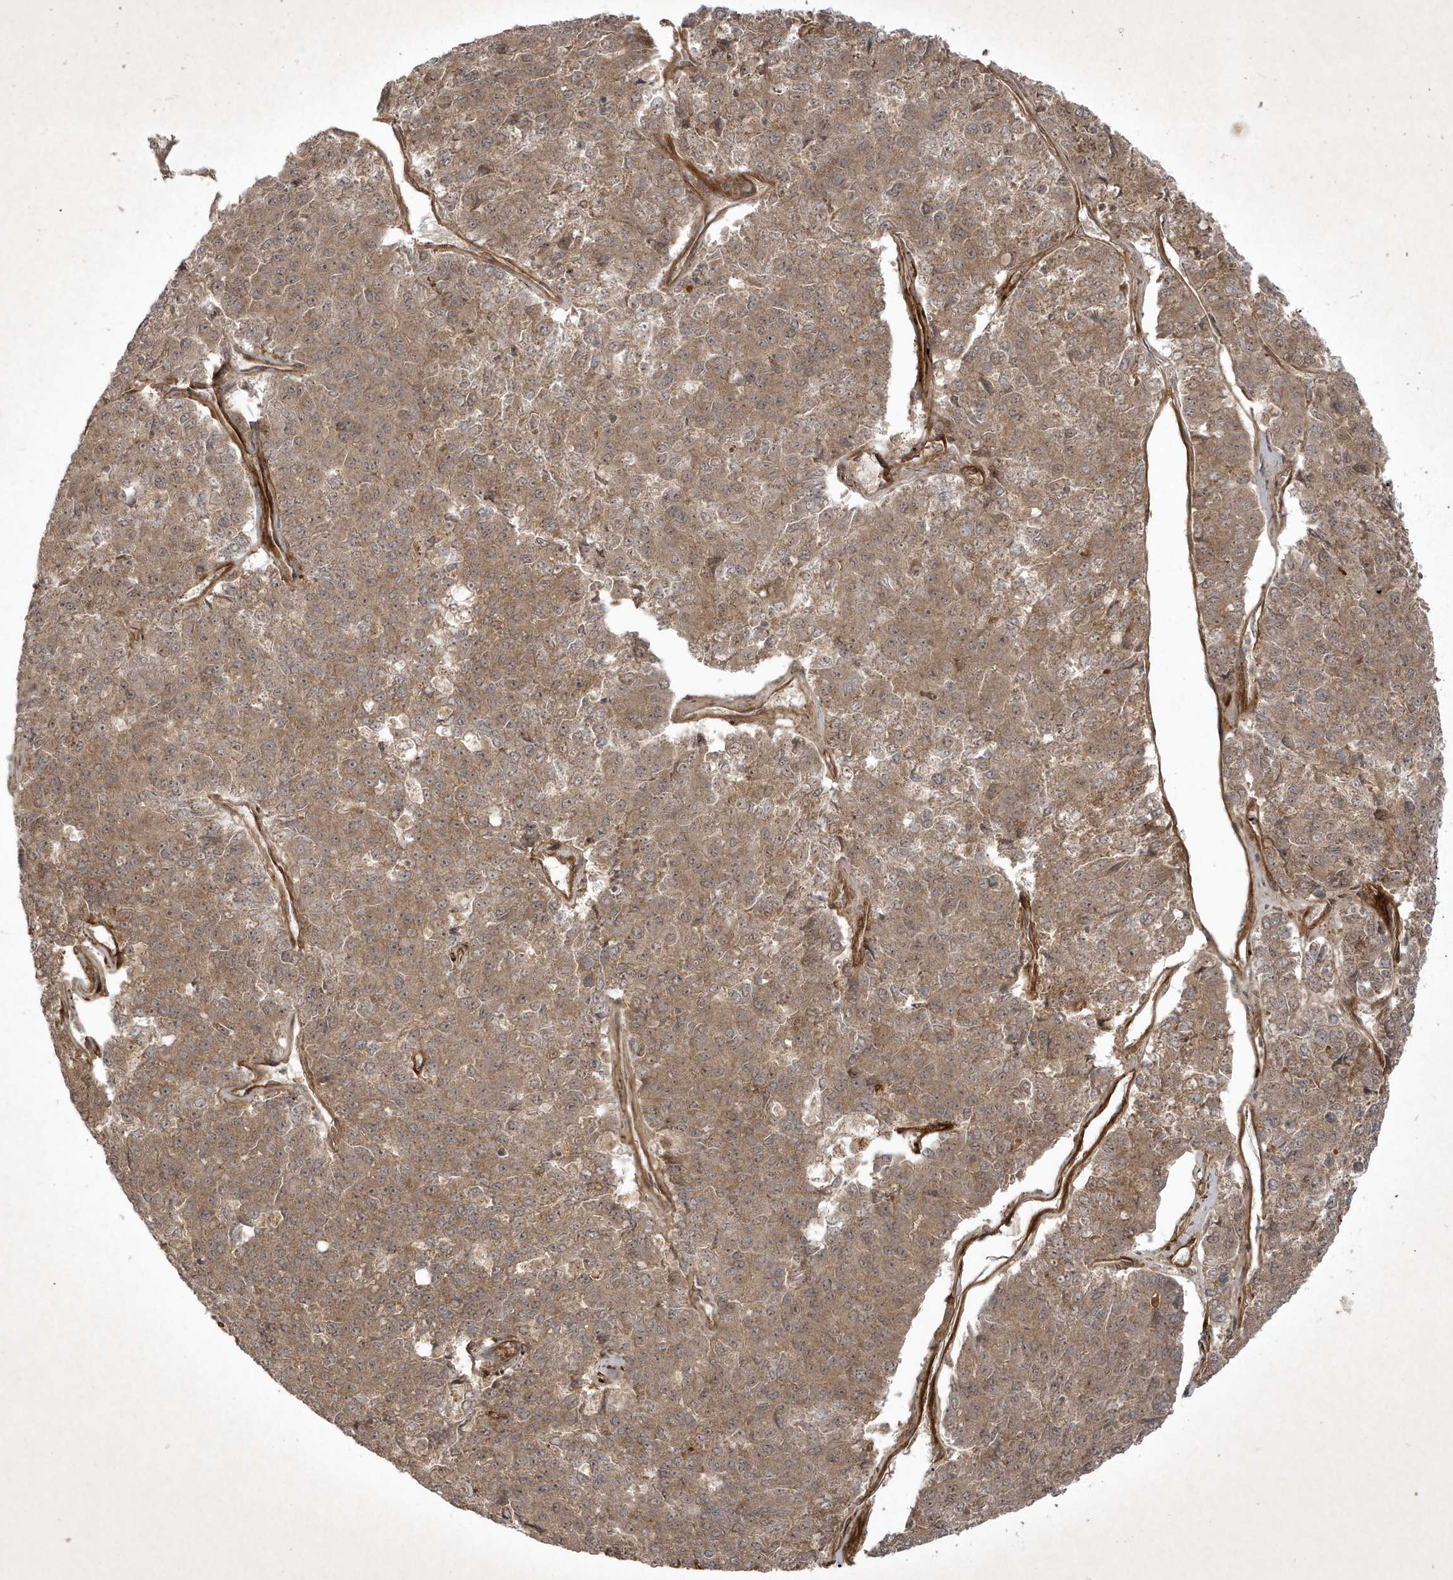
{"staining": {"intensity": "moderate", "quantity": ">75%", "location": "cytoplasmic/membranous"}, "tissue": "pancreatic cancer", "cell_type": "Tumor cells", "image_type": "cancer", "snomed": [{"axis": "morphology", "description": "Adenocarcinoma, NOS"}, {"axis": "topography", "description": "Pancreas"}], "caption": "The histopathology image demonstrates immunohistochemical staining of pancreatic adenocarcinoma. There is moderate cytoplasmic/membranous expression is present in about >75% of tumor cells. Ihc stains the protein in brown and the nuclei are stained blue.", "gene": "FAM83C", "patient": {"sex": "male", "age": 50}}